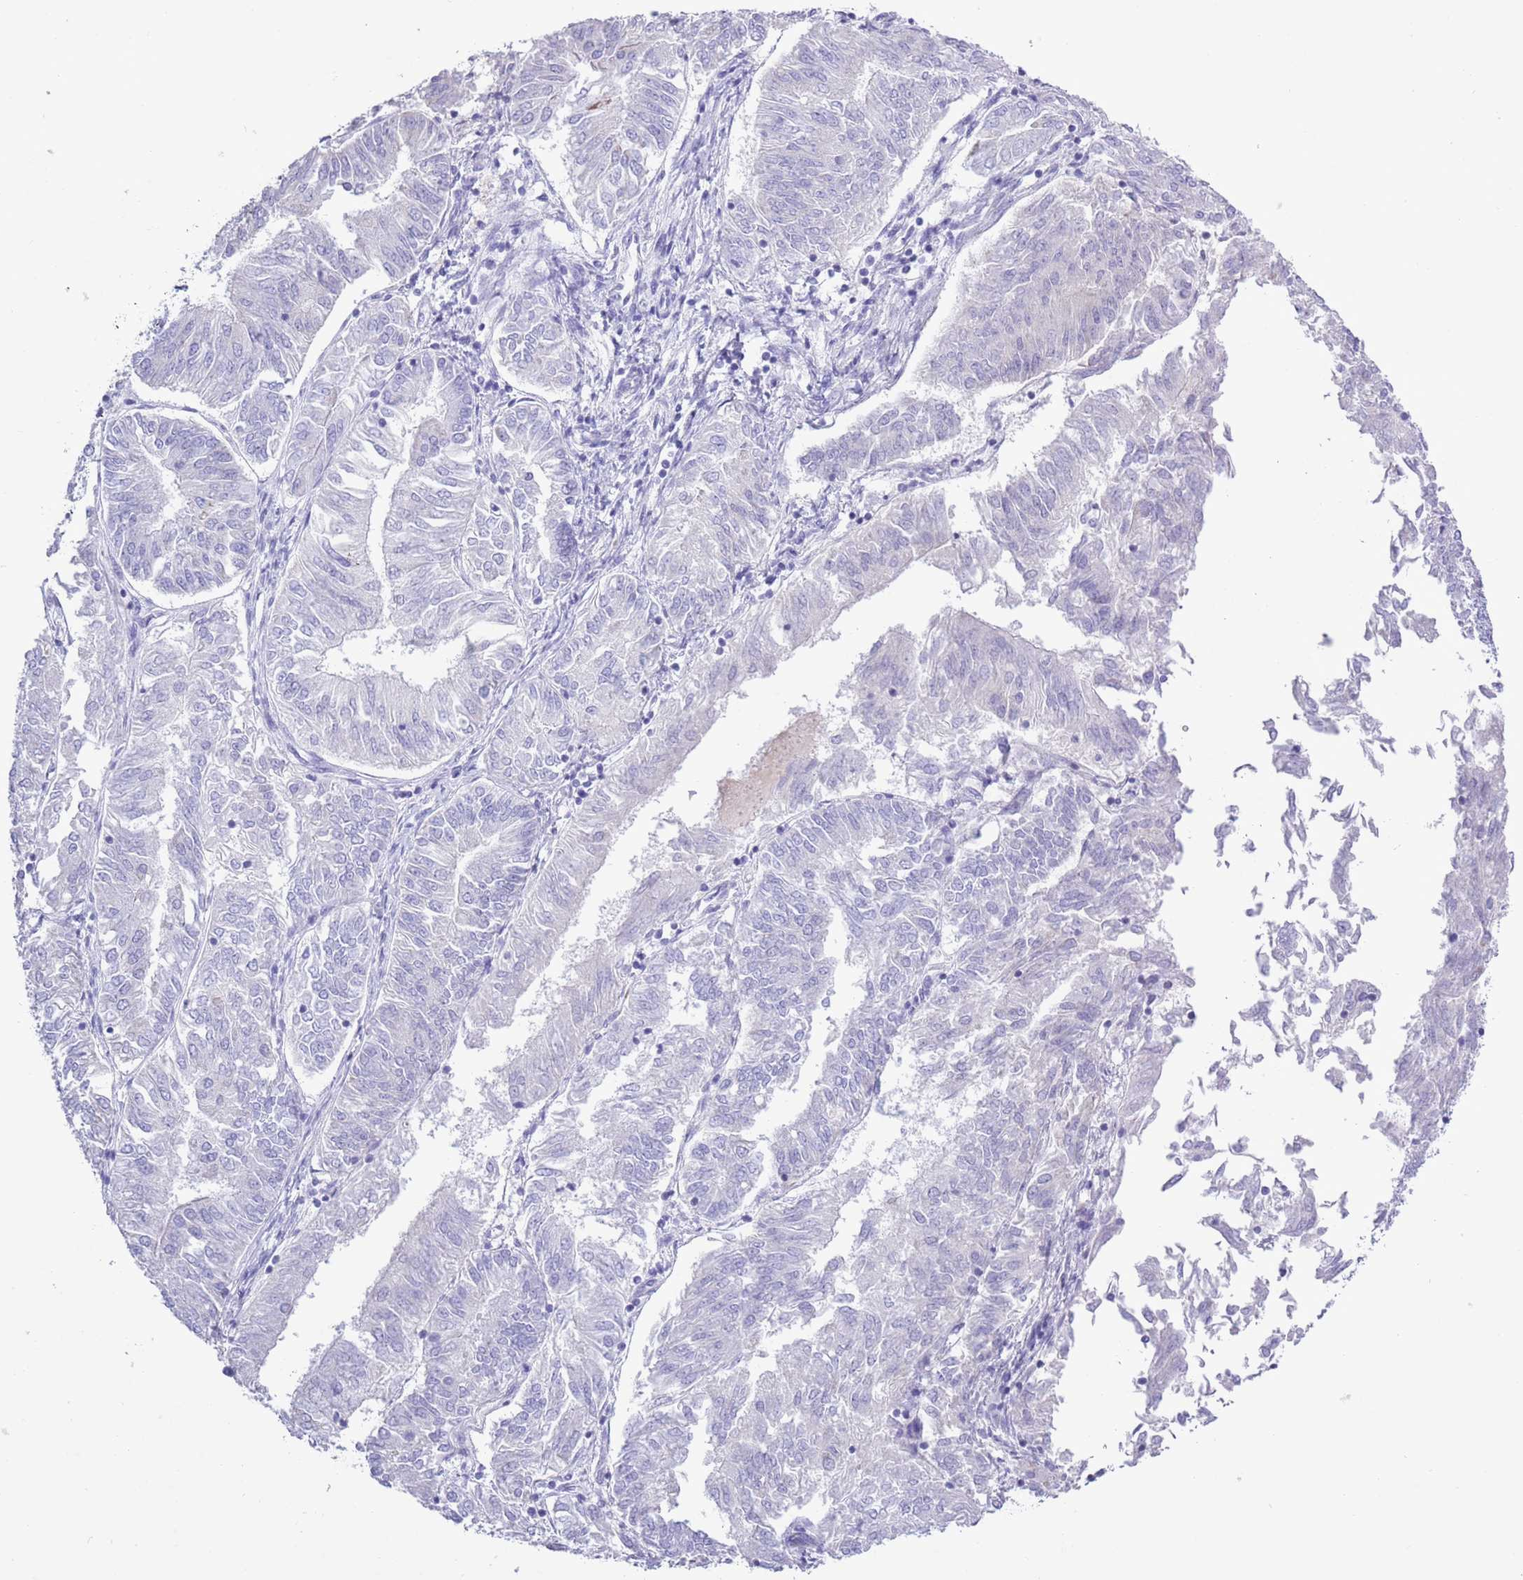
{"staining": {"intensity": "negative", "quantity": "none", "location": "none"}, "tissue": "endometrial cancer", "cell_type": "Tumor cells", "image_type": "cancer", "snomed": [{"axis": "morphology", "description": "Adenocarcinoma, NOS"}, {"axis": "topography", "description": "Endometrium"}], "caption": "The IHC photomicrograph has no significant positivity in tumor cells of endometrial cancer (adenocarcinoma) tissue.", "gene": "MOCOS", "patient": {"sex": "female", "age": 58}}